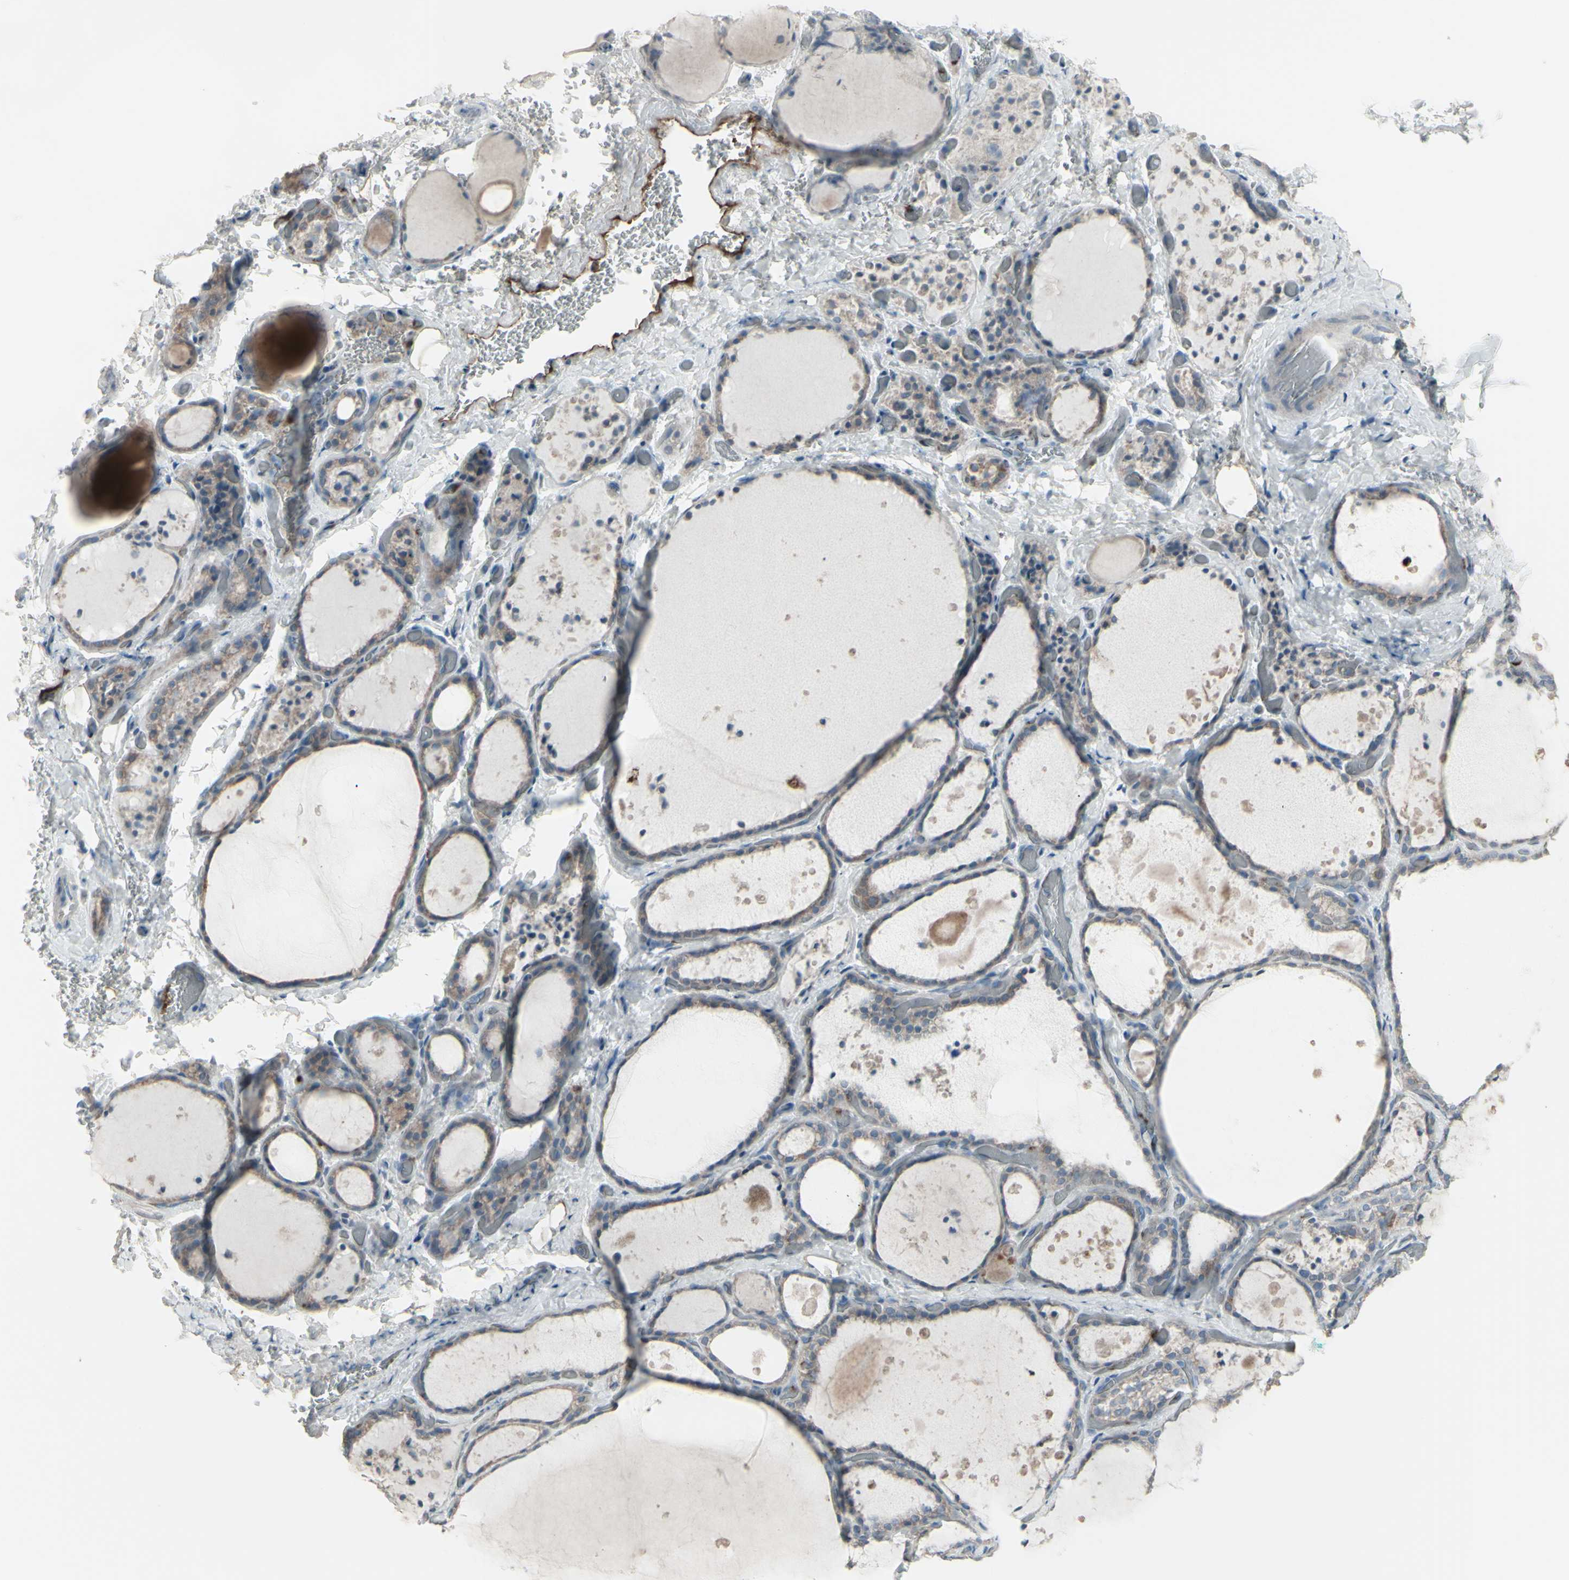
{"staining": {"intensity": "weak", "quantity": "25%-75%", "location": "cytoplasmic/membranous"}, "tissue": "thyroid gland", "cell_type": "Glandular cells", "image_type": "normal", "snomed": [{"axis": "morphology", "description": "Normal tissue, NOS"}, {"axis": "topography", "description": "Thyroid gland"}], "caption": "A high-resolution image shows IHC staining of unremarkable thyroid gland, which shows weak cytoplasmic/membranous expression in about 25%-75% of glandular cells.", "gene": "CD79B", "patient": {"sex": "female", "age": 44}}